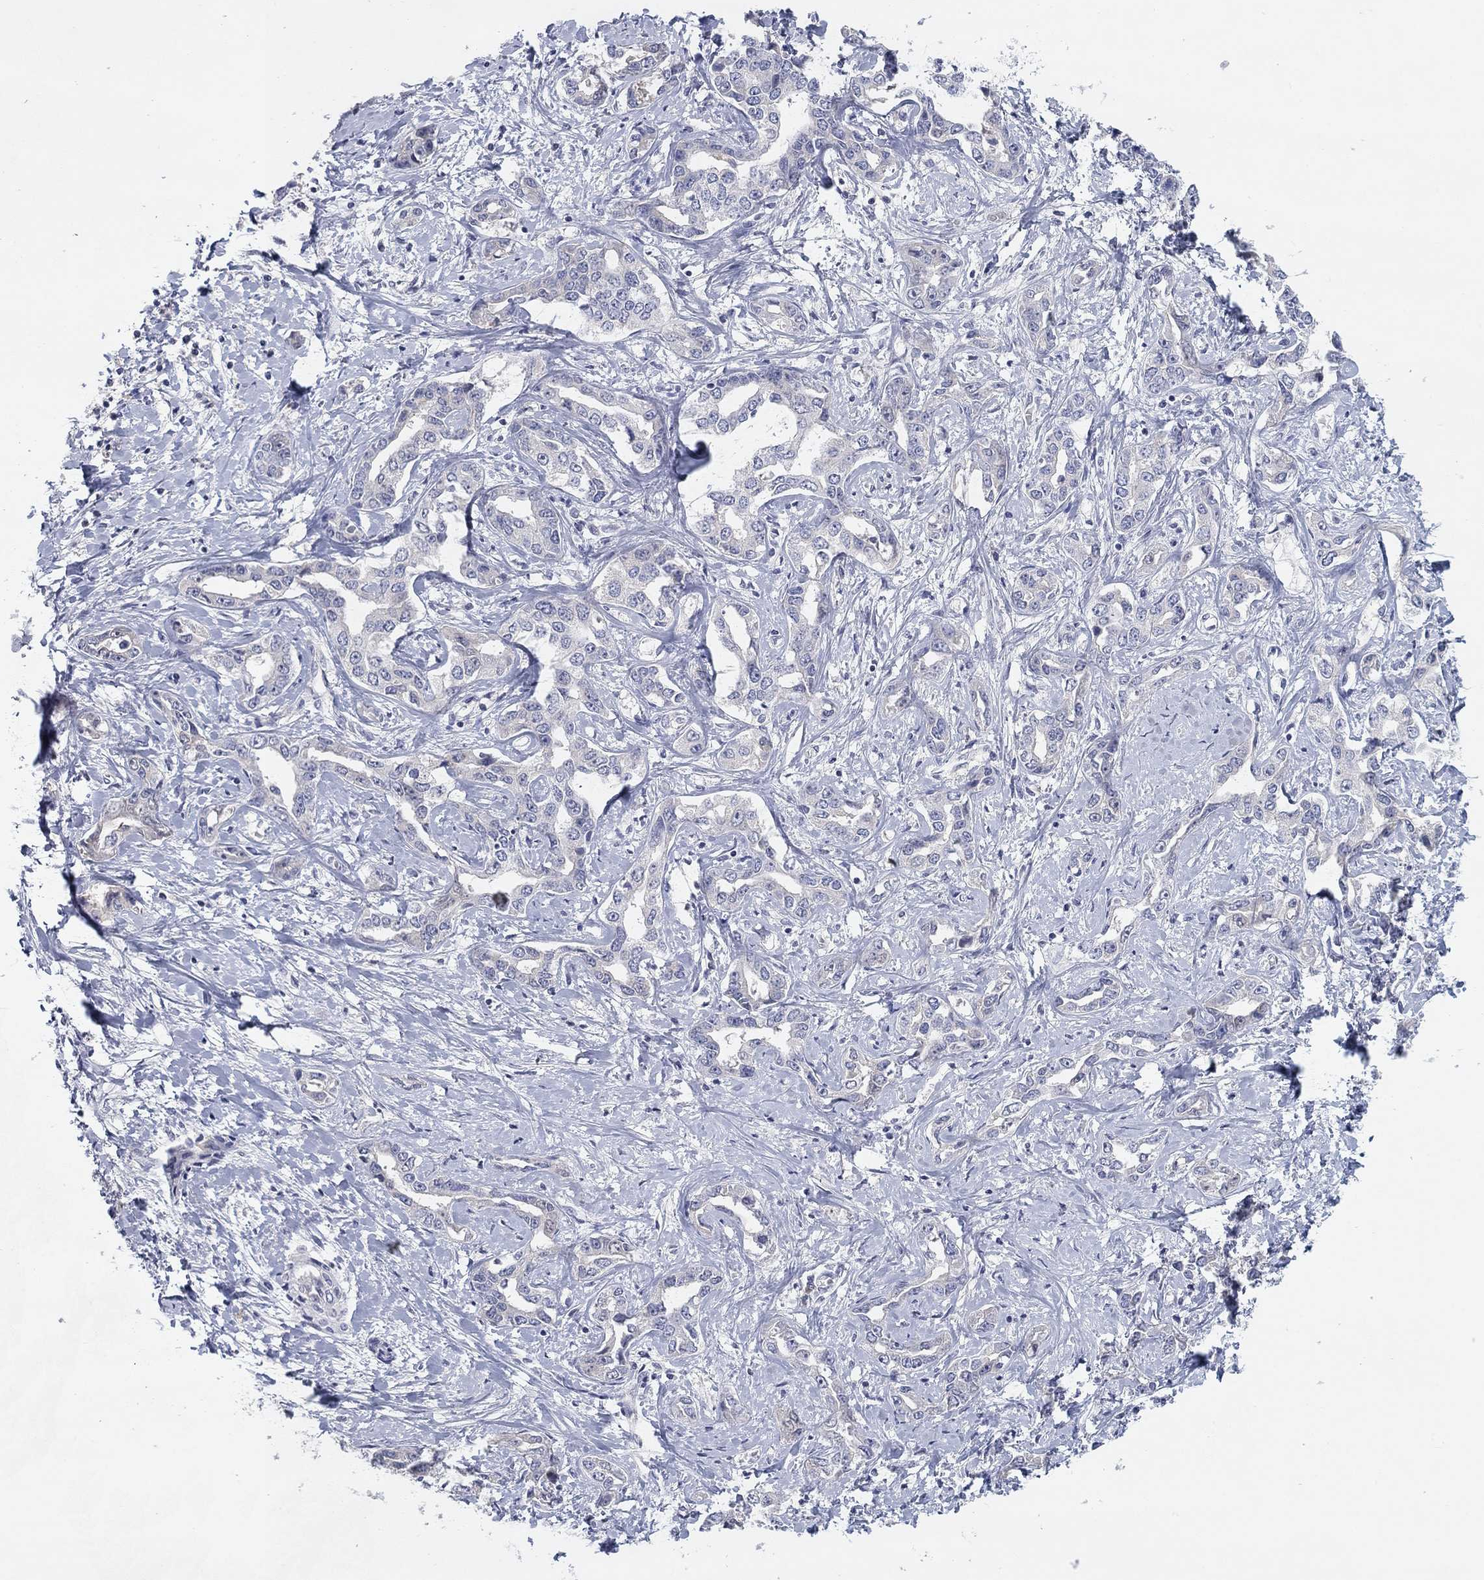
{"staining": {"intensity": "negative", "quantity": "none", "location": "none"}, "tissue": "liver cancer", "cell_type": "Tumor cells", "image_type": "cancer", "snomed": [{"axis": "morphology", "description": "Cholangiocarcinoma"}, {"axis": "topography", "description": "Liver"}], "caption": "There is no significant positivity in tumor cells of liver cancer (cholangiocarcinoma). (DAB (3,3'-diaminobenzidine) IHC with hematoxylin counter stain).", "gene": "AMN1", "patient": {"sex": "male", "age": 59}}